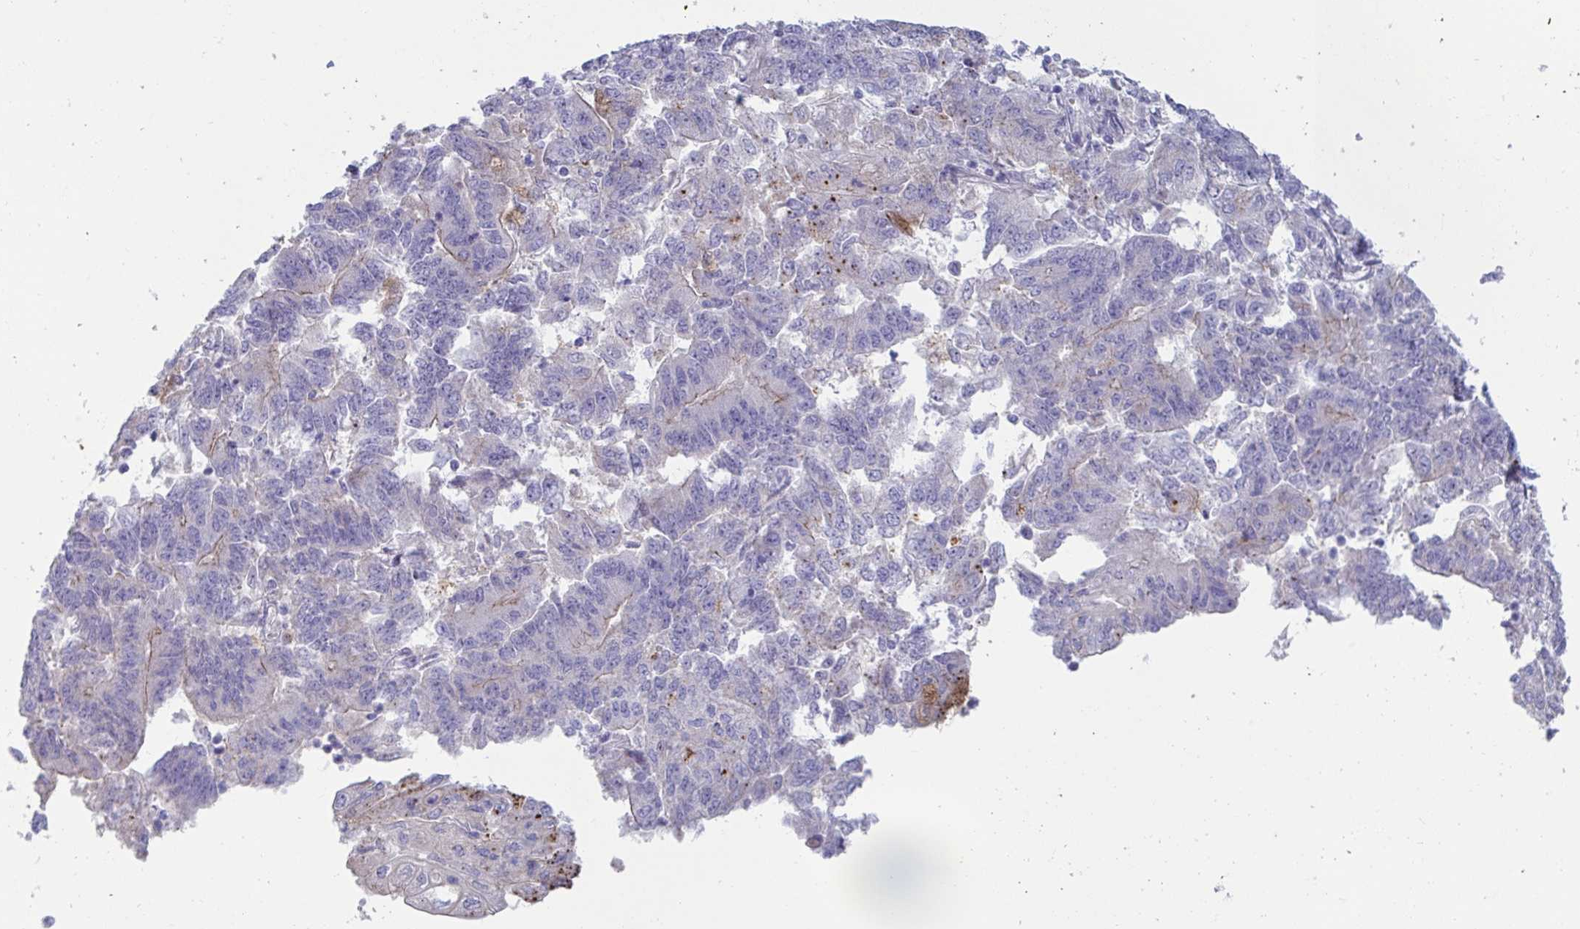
{"staining": {"intensity": "negative", "quantity": "none", "location": "none"}, "tissue": "endometrial cancer", "cell_type": "Tumor cells", "image_type": "cancer", "snomed": [{"axis": "morphology", "description": "Adenocarcinoma, NOS"}, {"axis": "topography", "description": "Endometrium"}], "caption": "Immunohistochemical staining of human endometrial adenocarcinoma displays no significant expression in tumor cells.", "gene": "TAS2R38", "patient": {"sex": "female", "age": 70}}